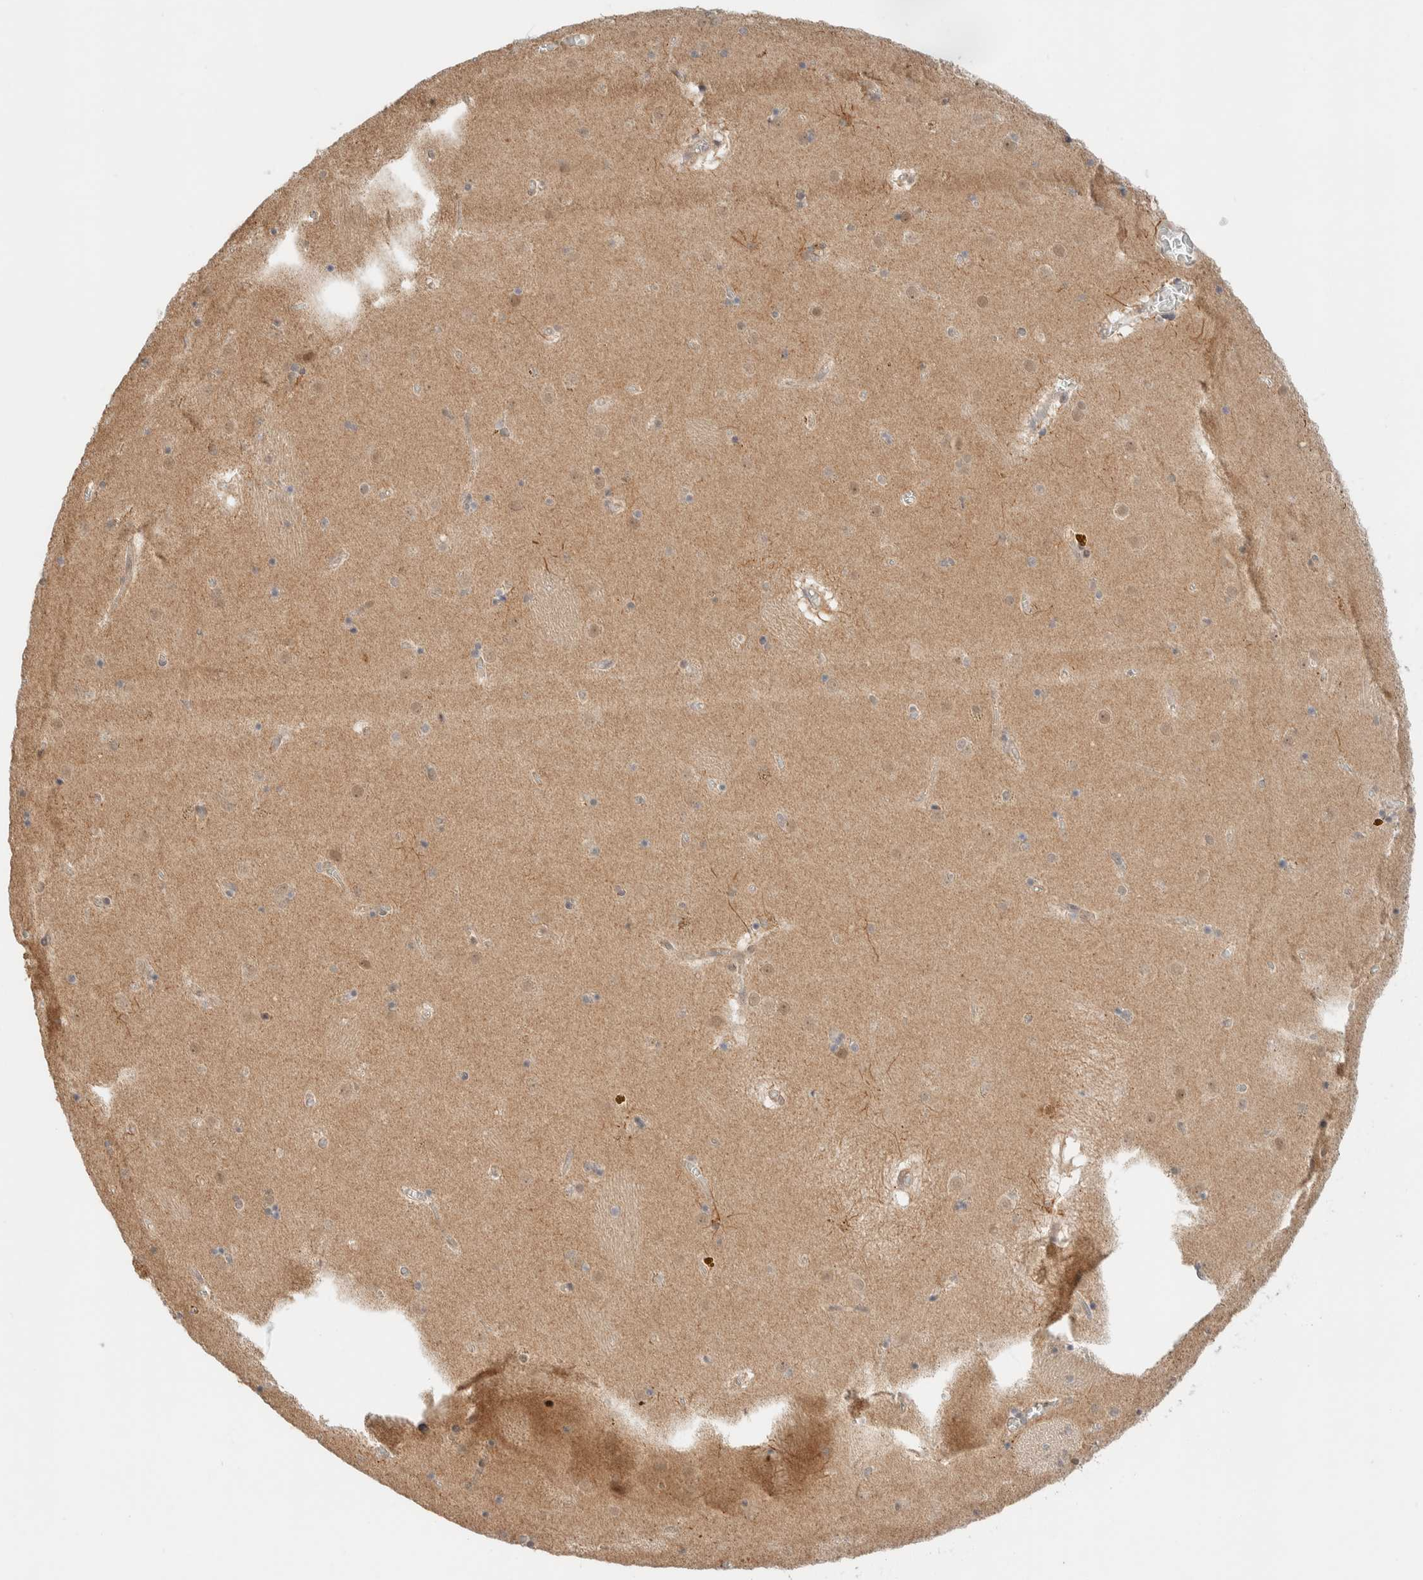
{"staining": {"intensity": "weak", "quantity": "25%-75%", "location": "cytoplasmic/membranous"}, "tissue": "caudate", "cell_type": "Glial cells", "image_type": "normal", "snomed": [{"axis": "morphology", "description": "Normal tissue, NOS"}, {"axis": "topography", "description": "Lateral ventricle wall"}], "caption": "Caudate stained with DAB (3,3'-diaminobenzidine) IHC shows low levels of weak cytoplasmic/membranous positivity in approximately 25%-75% of glial cells.", "gene": "C8orf76", "patient": {"sex": "male", "age": 70}}